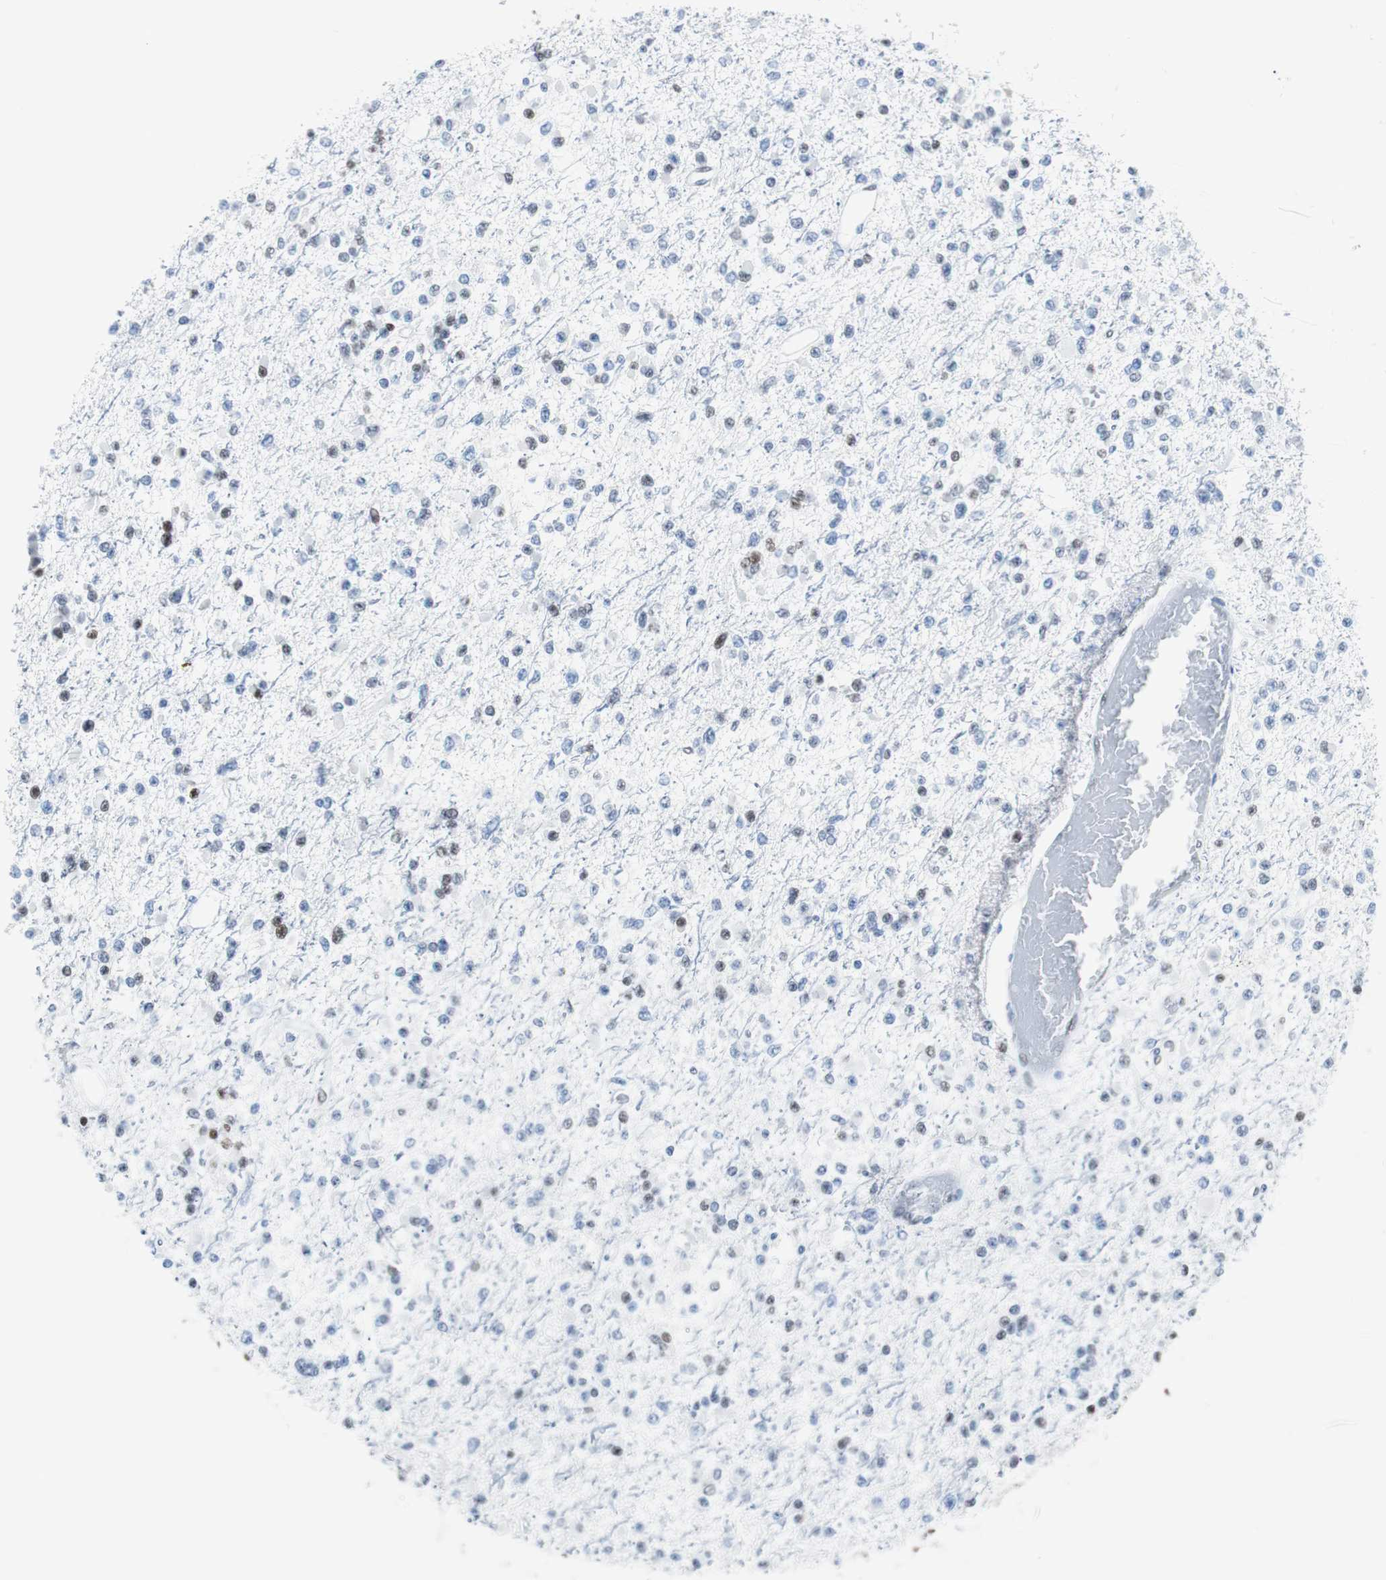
{"staining": {"intensity": "weak", "quantity": "<25%", "location": "nuclear"}, "tissue": "glioma", "cell_type": "Tumor cells", "image_type": "cancer", "snomed": [{"axis": "morphology", "description": "Glioma, malignant, Low grade"}, {"axis": "topography", "description": "Brain"}], "caption": "A high-resolution image shows immunohistochemistry staining of glioma, which shows no significant expression in tumor cells.", "gene": "JUN", "patient": {"sex": "female", "age": 22}}